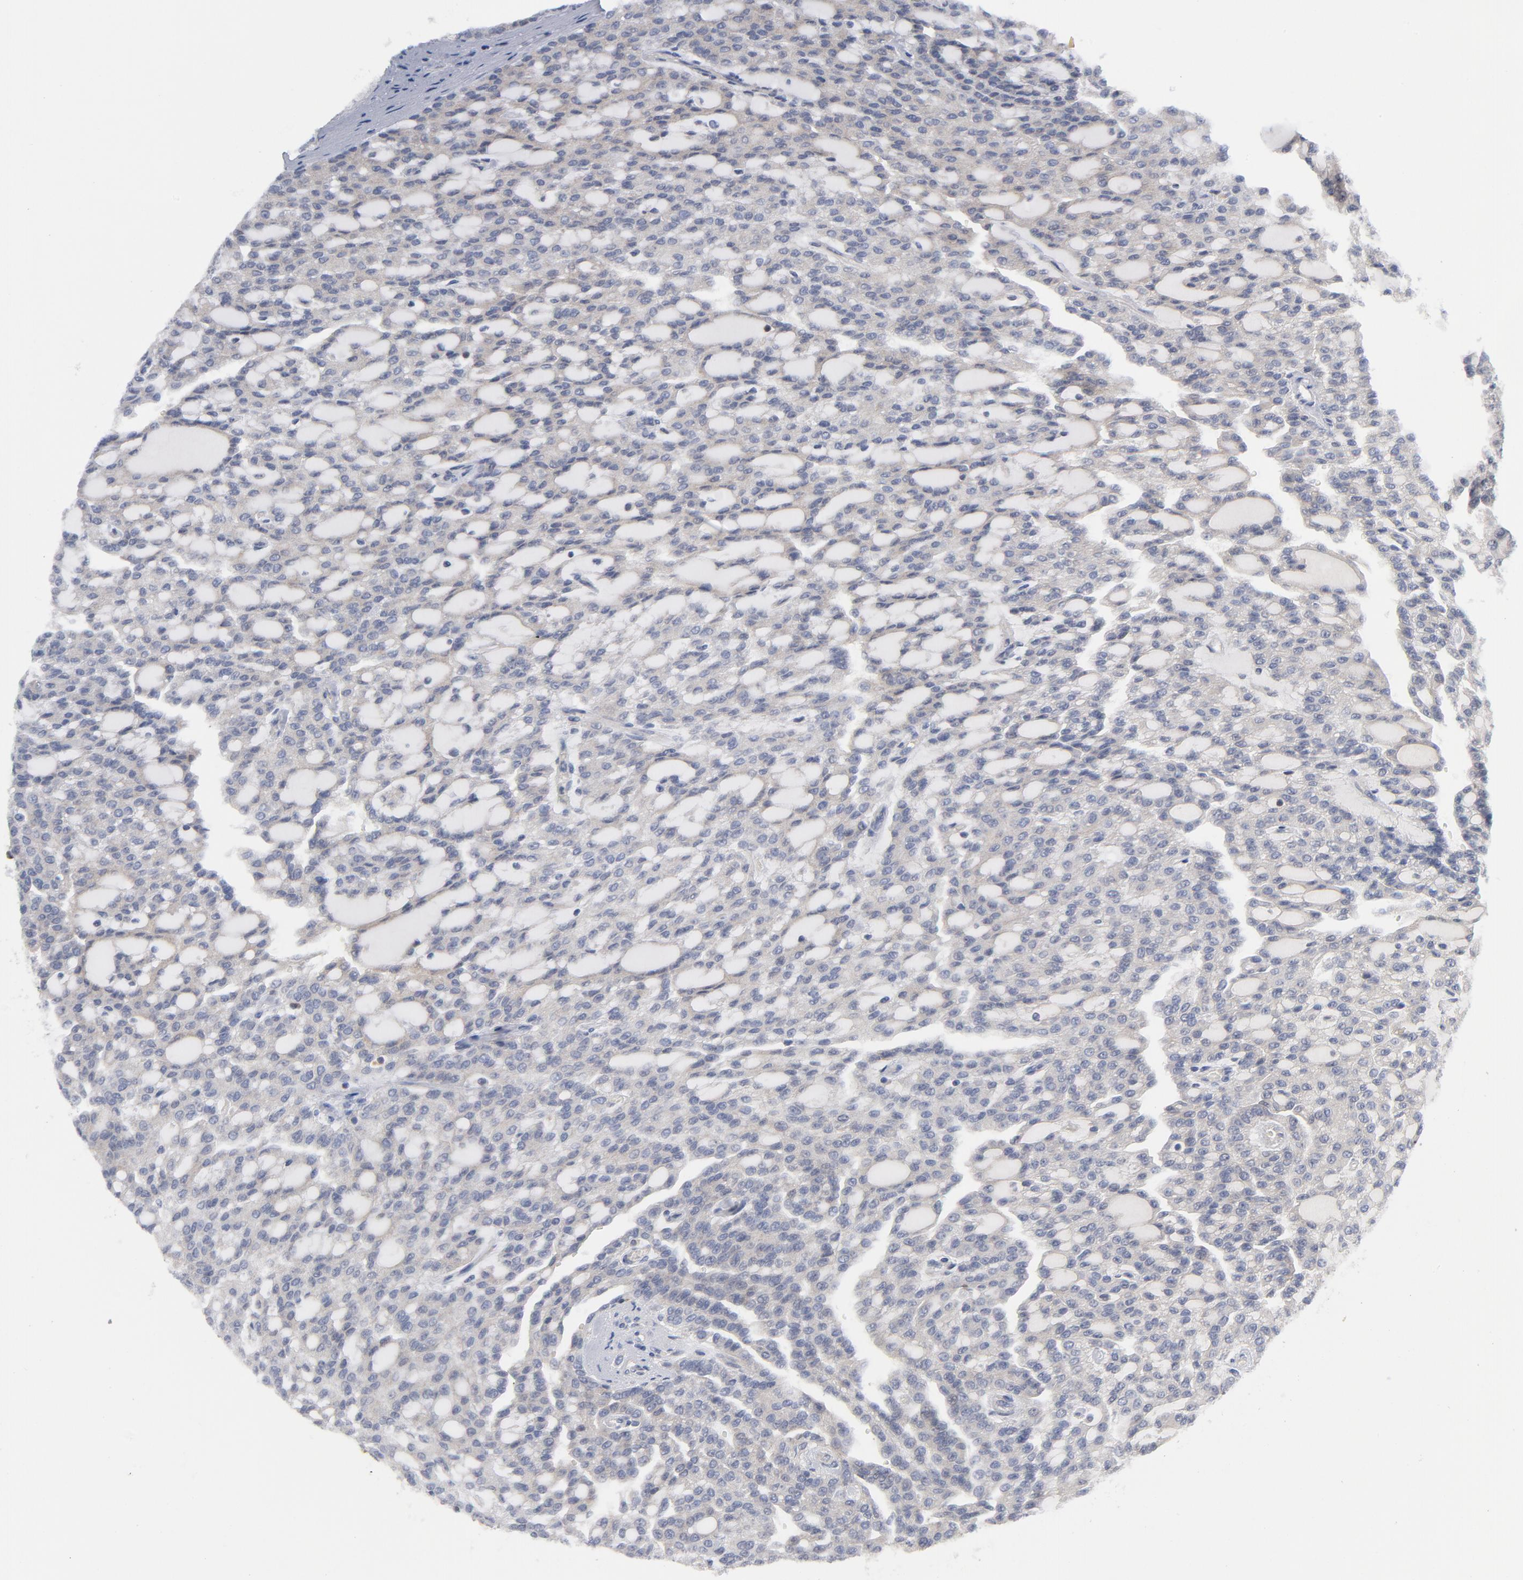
{"staining": {"intensity": "negative", "quantity": "none", "location": "none"}, "tissue": "renal cancer", "cell_type": "Tumor cells", "image_type": "cancer", "snomed": [{"axis": "morphology", "description": "Adenocarcinoma, NOS"}, {"axis": "topography", "description": "Kidney"}], "caption": "Immunohistochemistry (IHC) image of neoplastic tissue: human renal cancer stained with DAB demonstrates no significant protein staining in tumor cells.", "gene": "TRADD", "patient": {"sex": "male", "age": 63}}